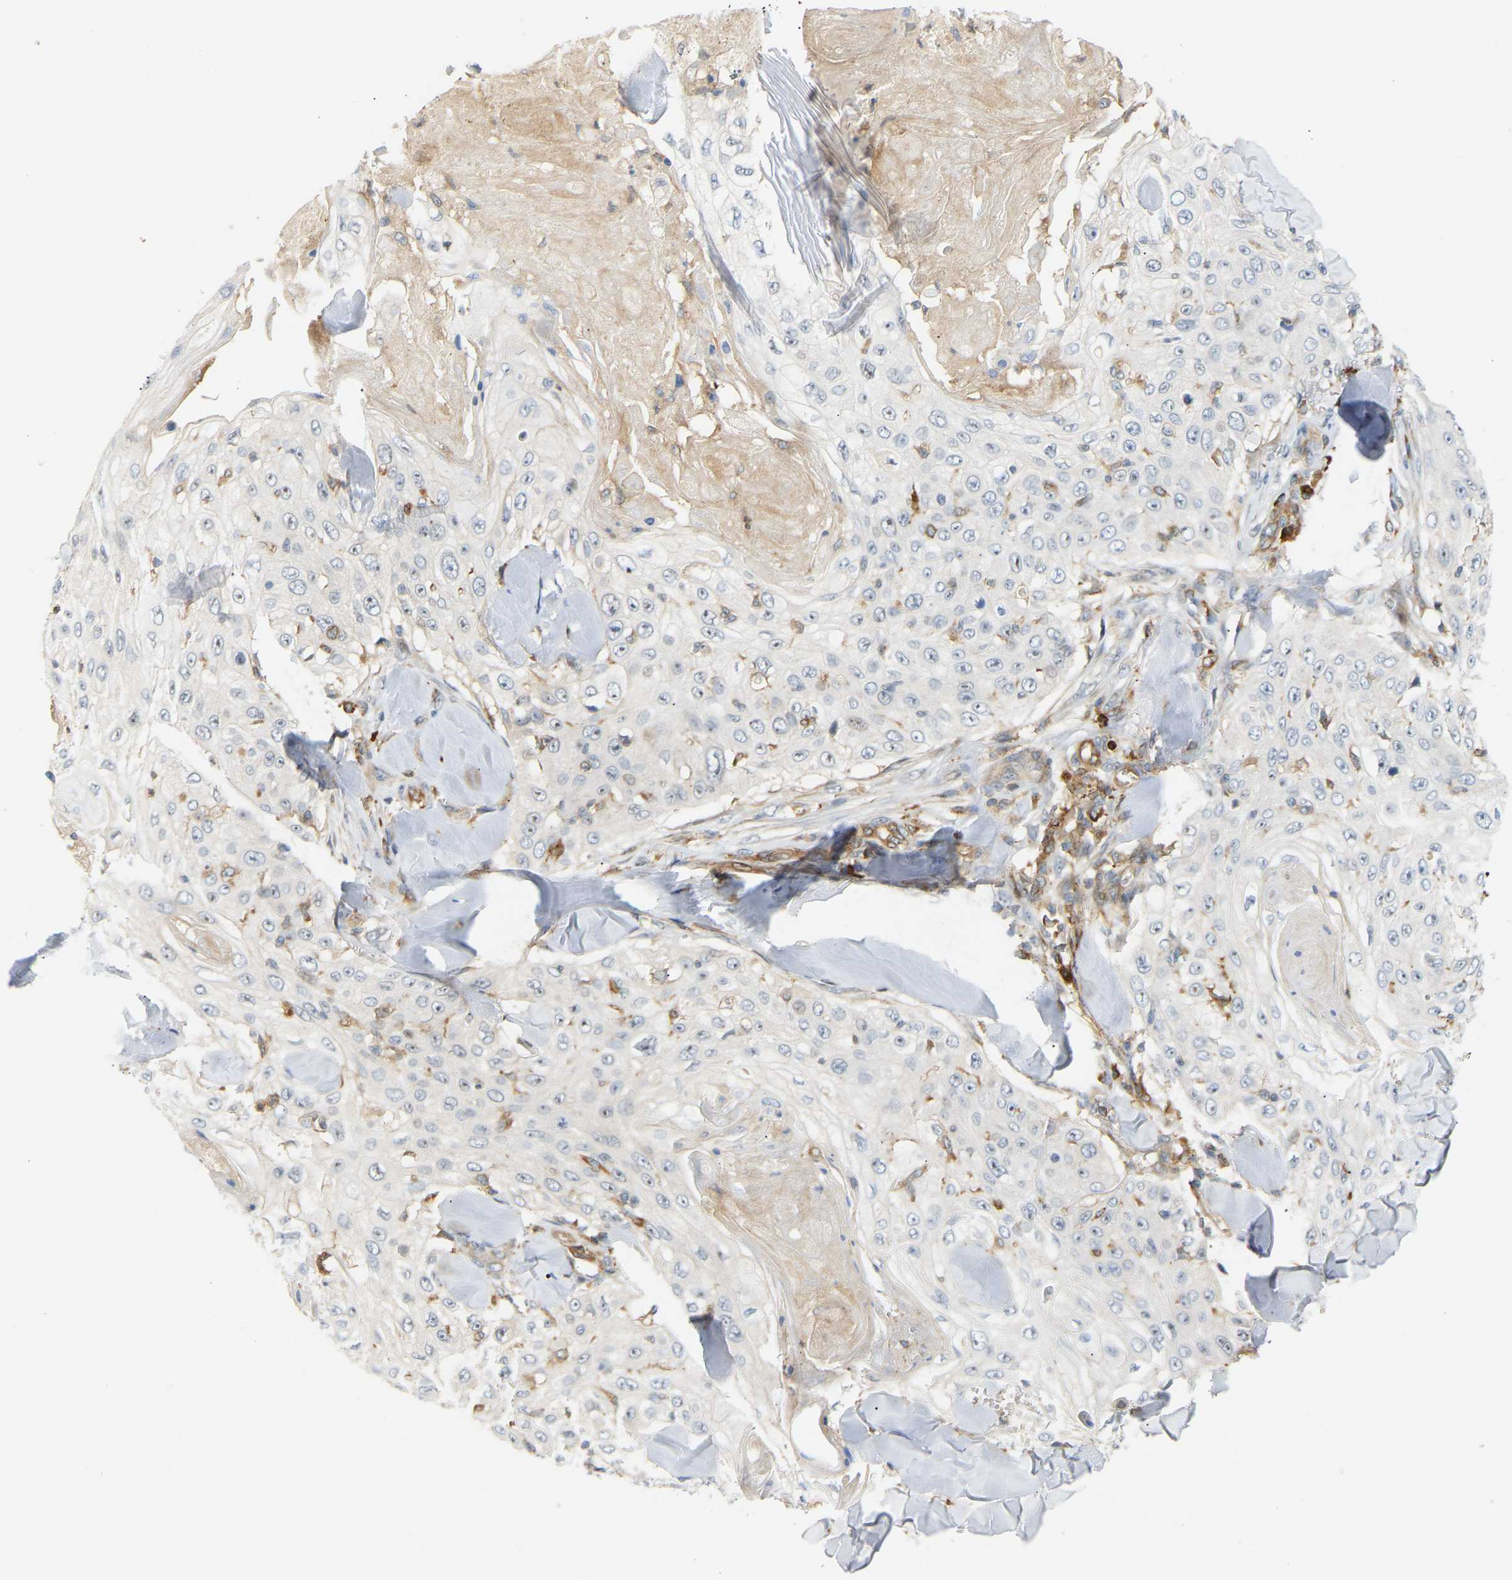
{"staining": {"intensity": "negative", "quantity": "none", "location": "none"}, "tissue": "skin cancer", "cell_type": "Tumor cells", "image_type": "cancer", "snomed": [{"axis": "morphology", "description": "Squamous cell carcinoma, NOS"}, {"axis": "topography", "description": "Skin"}], "caption": "Skin squamous cell carcinoma was stained to show a protein in brown. There is no significant expression in tumor cells.", "gene": "PLCG2", "patient": {"sex": "male", "age": 86}}